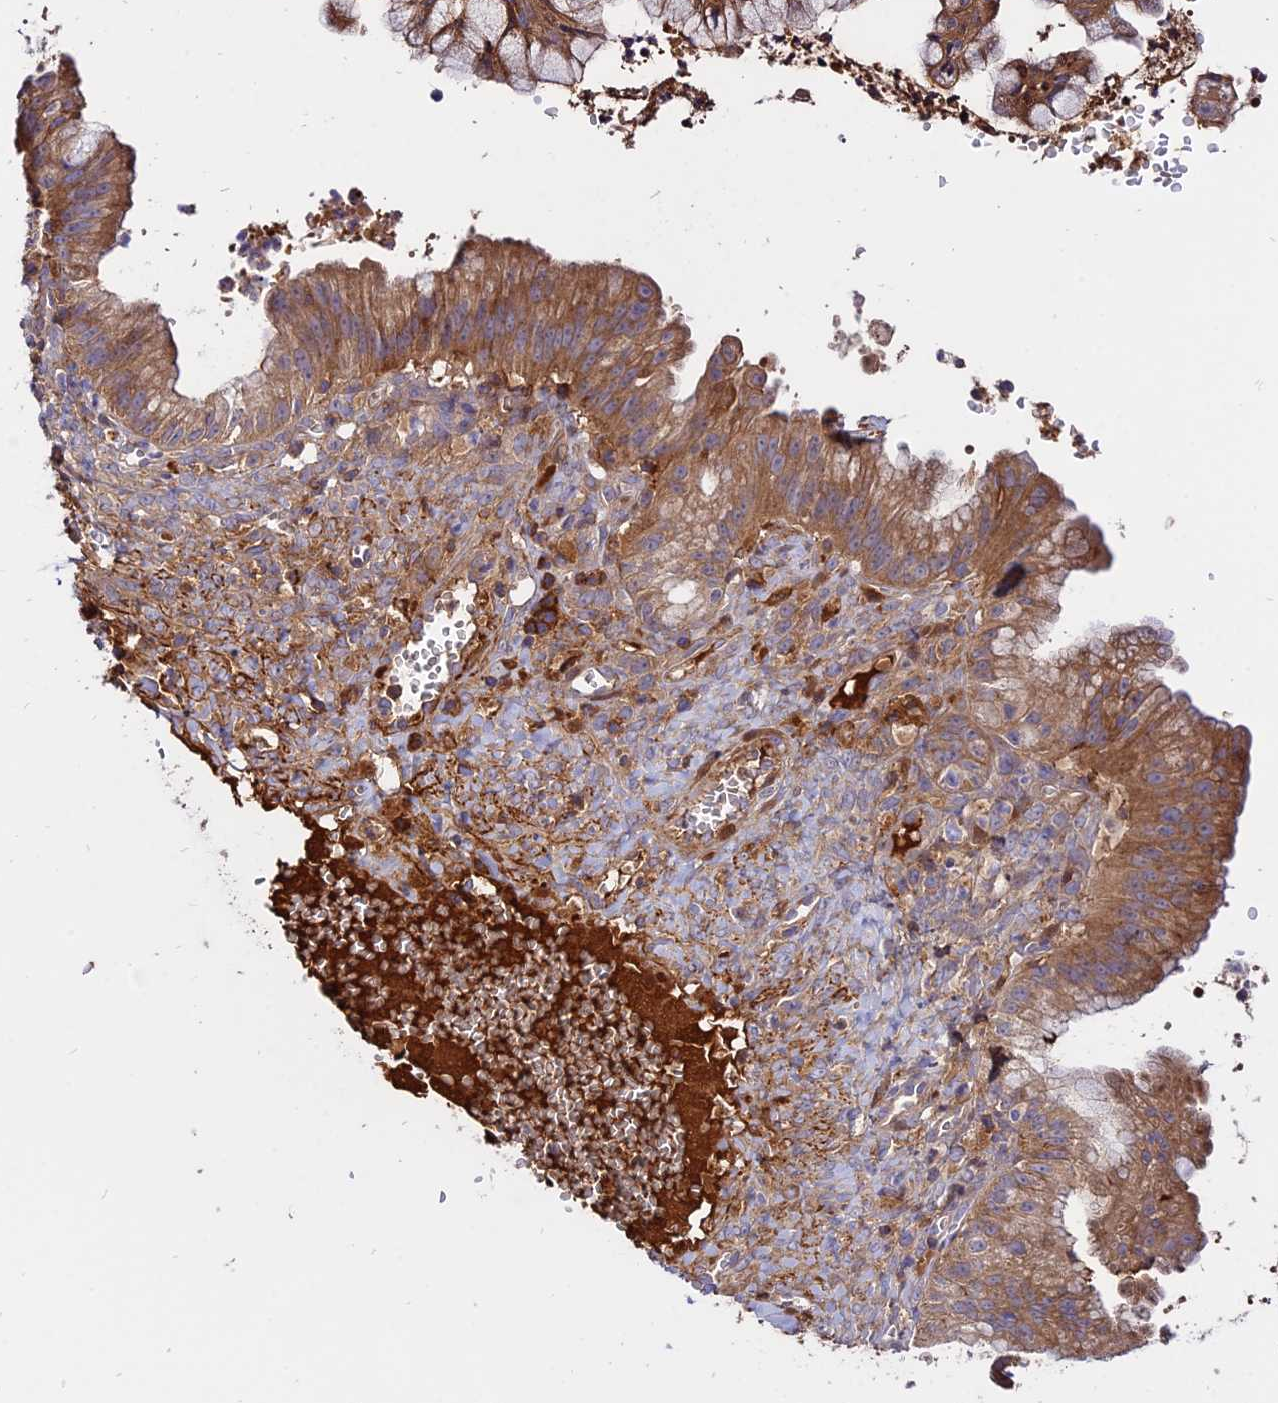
{"staining": {"intensity": "moderate", "quantity": ">75%", "location": "cytoplasmic/membranous"}, "tissue": "ovarian cancer", "cell_type": "Tumor cells", "image_type": "cancer", "snomed": [{"axis": "morphology", "description": "Cystadenocarcinoma, mucinous, NOS"}, {"axis": "topography", "description": "Ovary"}], "caption": "Tumor cells demonstrate medium levels of moderate cytoplasmic/membranous expression in about >75% of cells in human mucinous cystadenocarcinoma (ovarian).", "gene": "PYM1", "patient": {"sex": "female", "age": 70}}